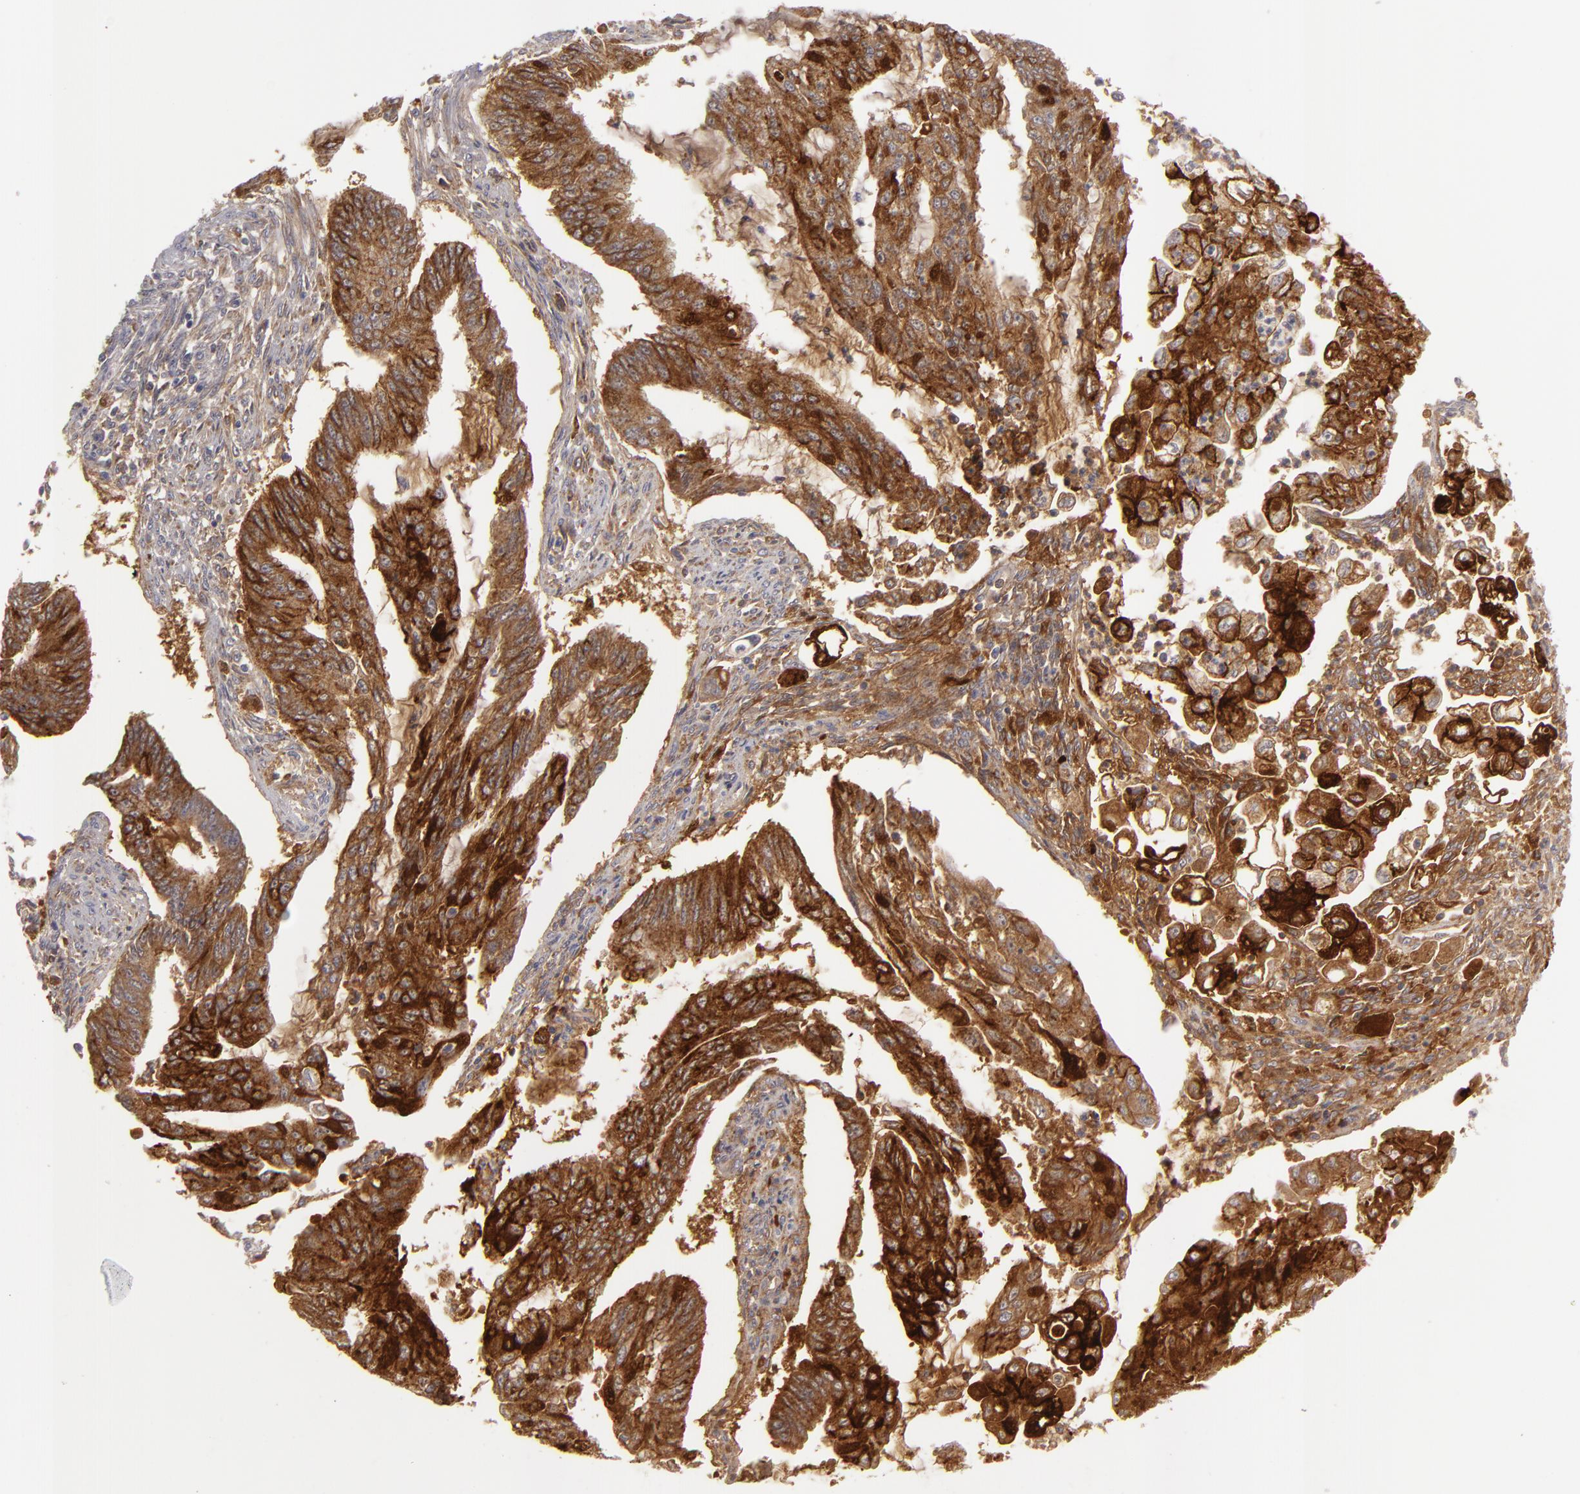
{"staining": {"intensity": "strong", "quantity": ">75%", "location": "cytoplasmic/membranous"}, "tissue": "endometrial cancer", "cell_type": "Tumor cells", "image_type": "cancer", "snomed": [{"axis": "morphology", "description": "Adenocarcinoma, NOS"}, {"axis": "topography", "description": "Endometrium"}], "caption": "Immunohistochemistry (IHC) (DAB (3,3'-diaminobenzidine)) staining of human endometrial cancer exhibits strong cytoplasmic/membranous protein positivity in about >75% of tumor cells.", "gene": "ALCAM", "patient": {"sex": "female", "age": 75}}